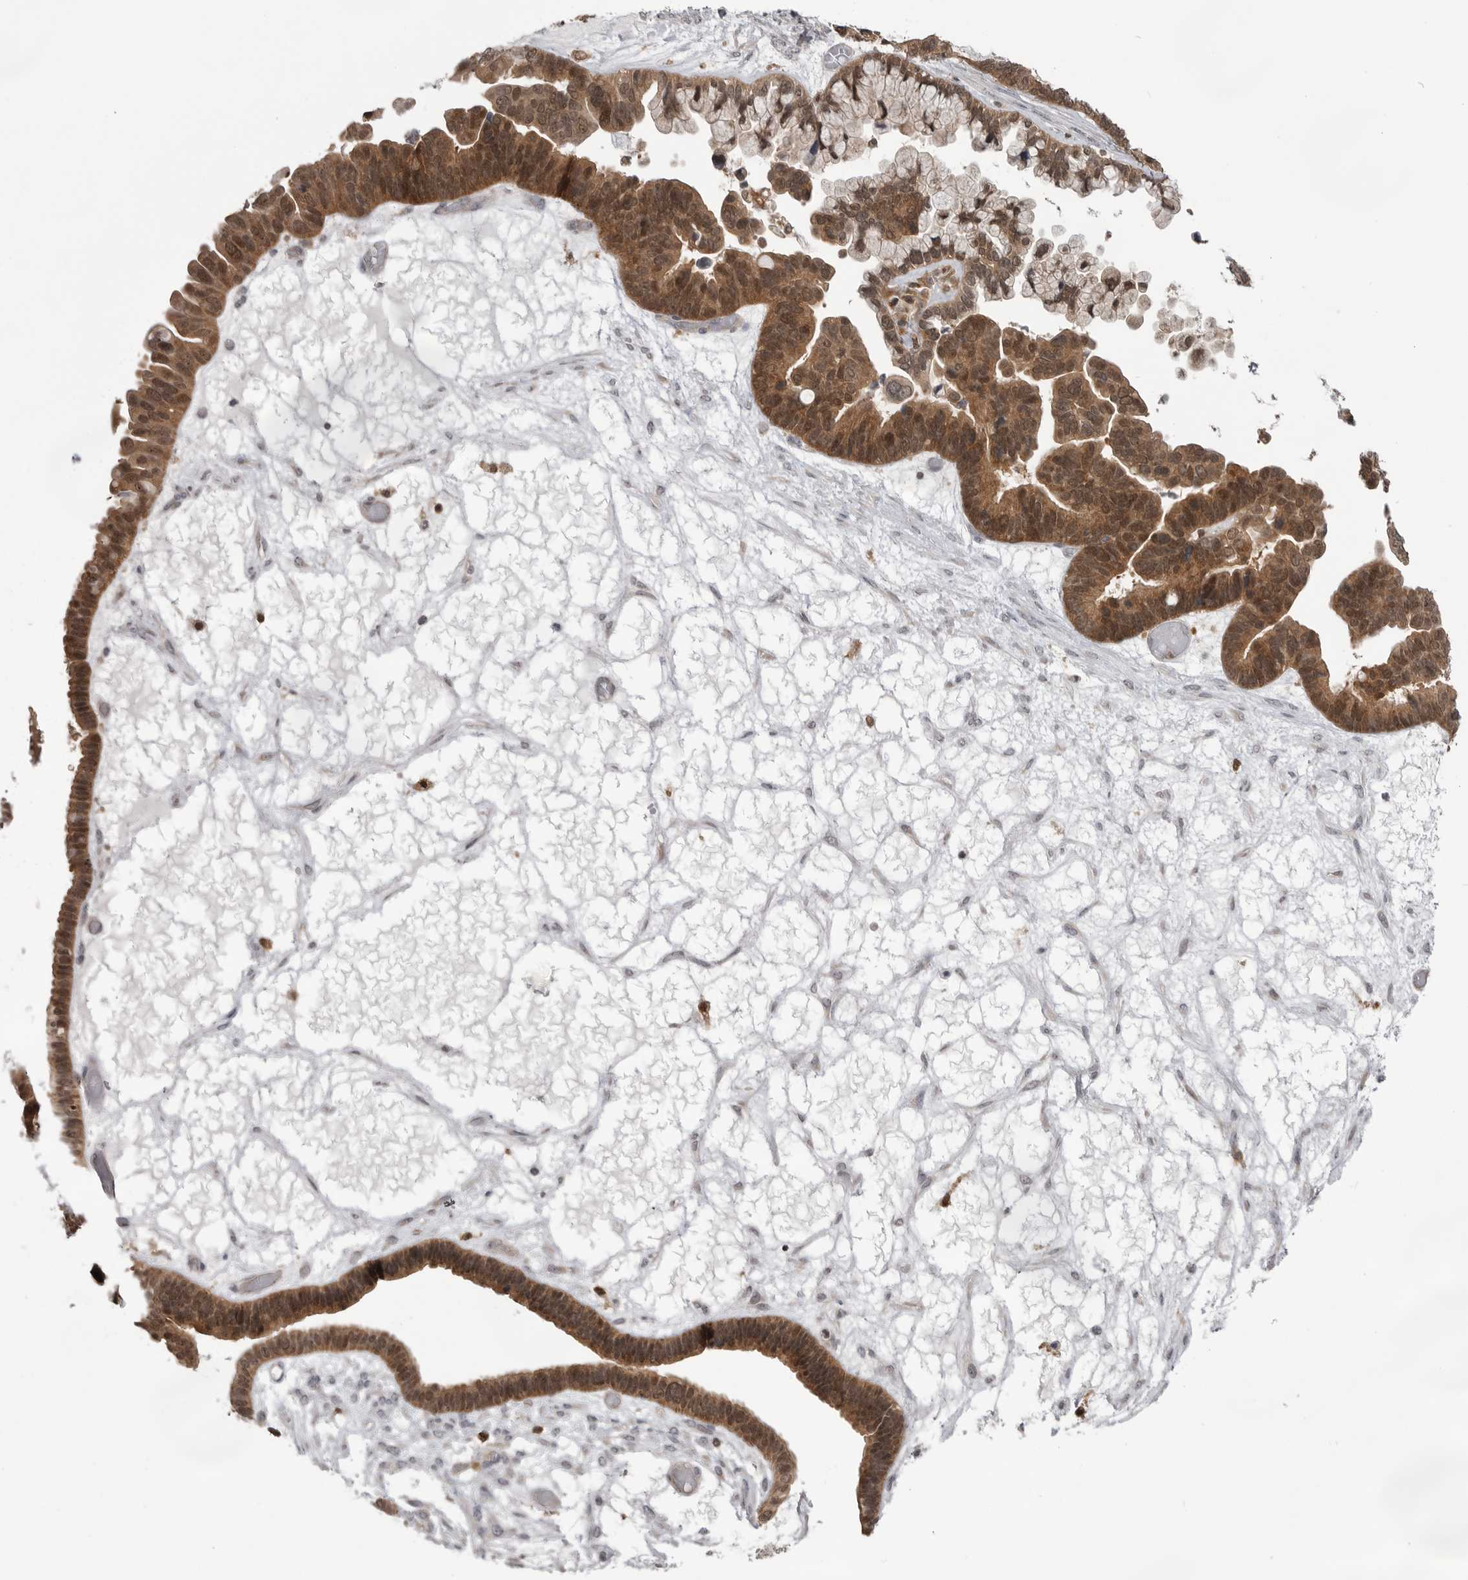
{"staining": {"intensity": "moderate", "quantity": ">75%", "location": "cytoplasmic/membranous,nuclear"}, "tissue": "ovarian cancer", "cell_type": "Tumor cells", "image_type": "cancer", "snomed": [{"axis": "morphology", "description": "Cystadenocarcinoma, serous, NOS"}, {"axis": "topography", "description": "Ovary"}], "caption": "A medium amount of moderate cytoplasmic/membranous and nuclear staining is appreciated in approximately >75% of tumor cells in ovarian serous cystadenocarcinoma tissue. (Stains: DAB (3,3'-diaminobenzidine) in brown, nuclei in blue, Microscopy: brightfield microscopy at high magnification).", "gene": "MAPK13", "patient": {"sex": "female", "age": 56}}